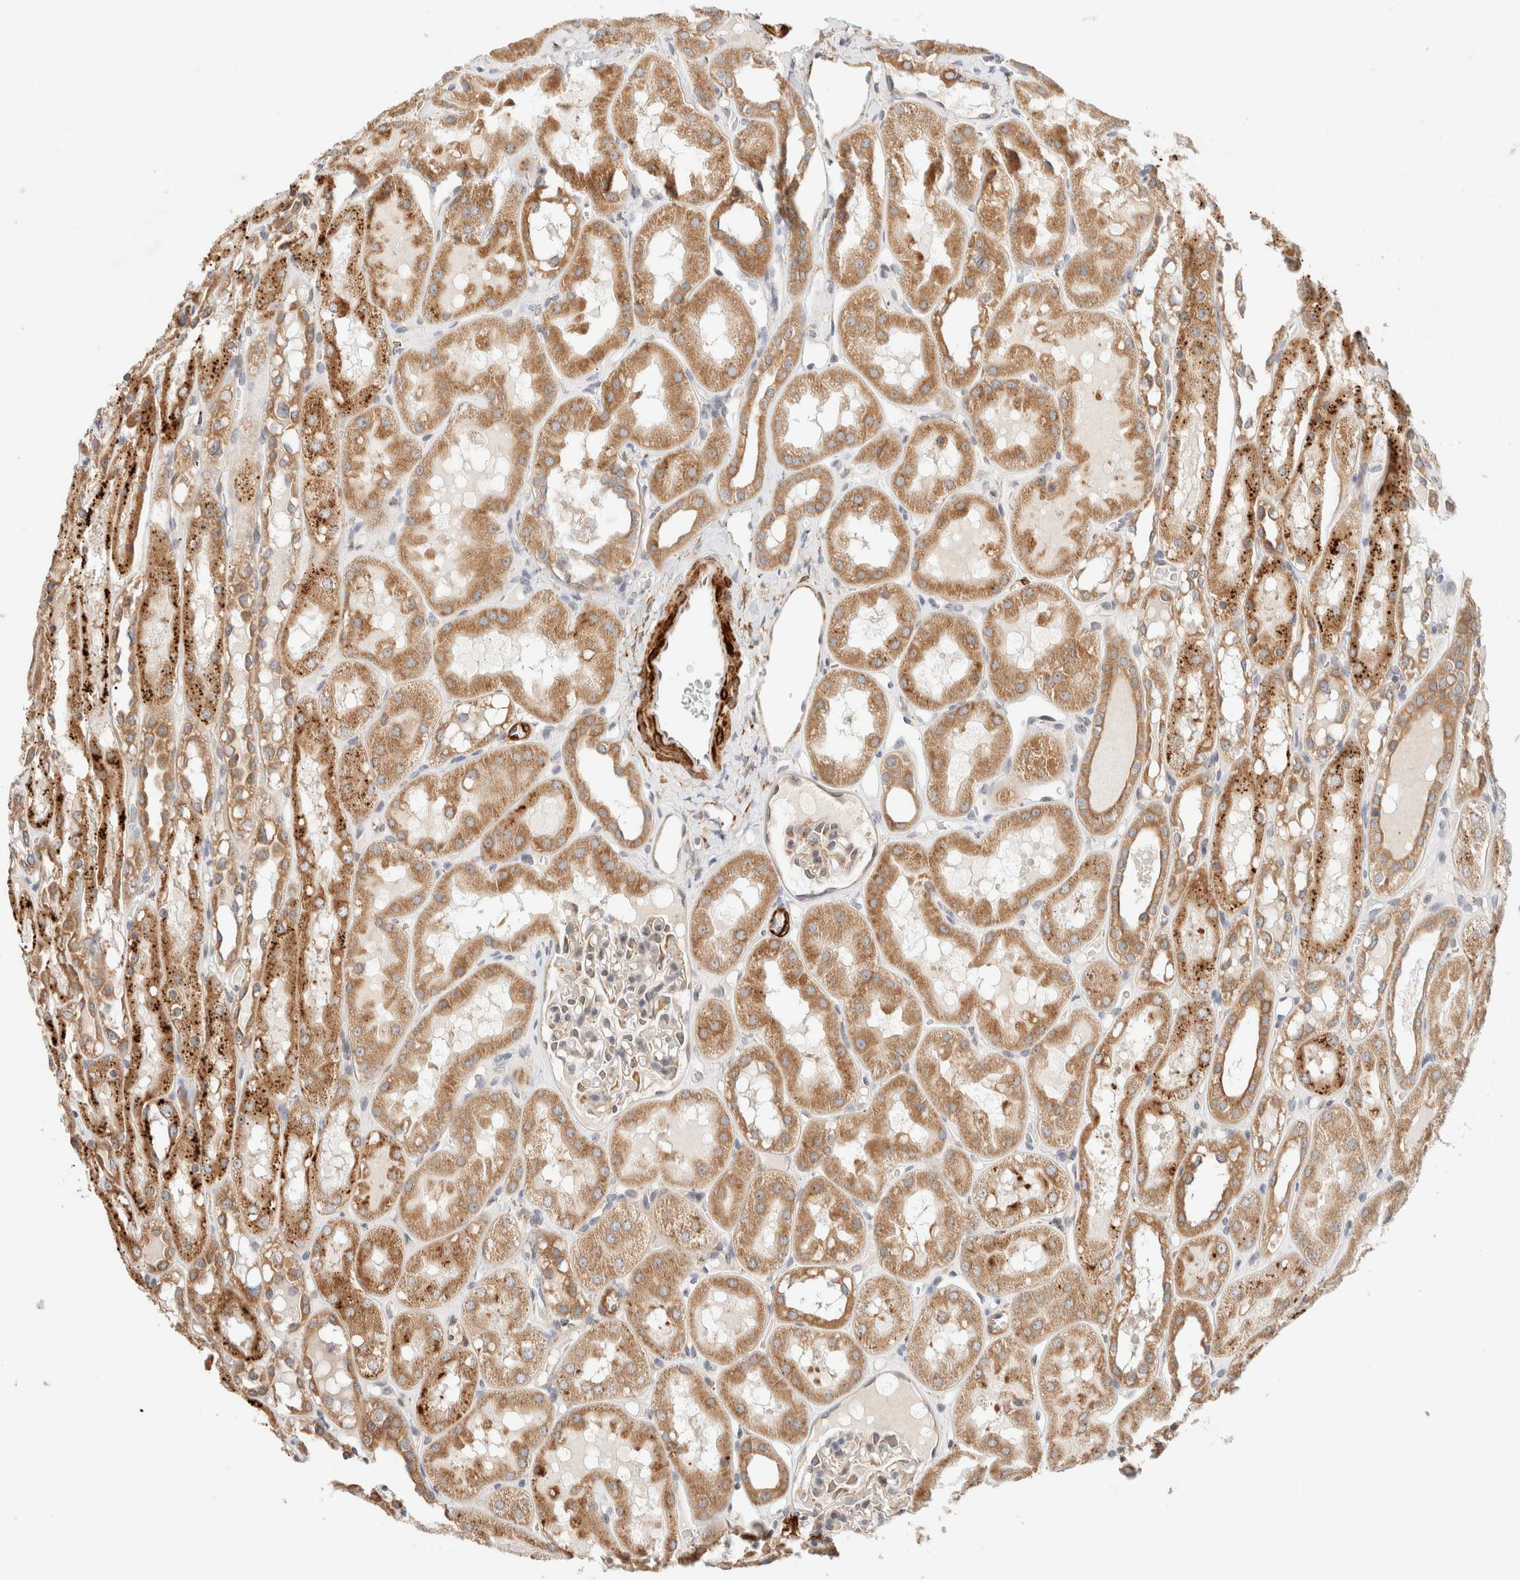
{"staining": {"intensity": "moderate", "quantity": "<25%", "location": "cytoplasmic/membranous"}, "tissue": "kidney", "cell_type": "Cells in glomeruli", "image_type": "normal", "snomed": [{"axis": "morphology", "description": "Normal tissue, NOS"}, {"axis": "topography", "description": "Kidney"}, {"axis": "topography", "description": "Urinary bladder"}], "caption": "This image exhibits IHC staining of benign kidney, with low moderate cytoplasmic/membranous staining in about <25% of cells in glomeruli.", "gene": "RRP15", "patient": {"sex": "male", "age": 16}}